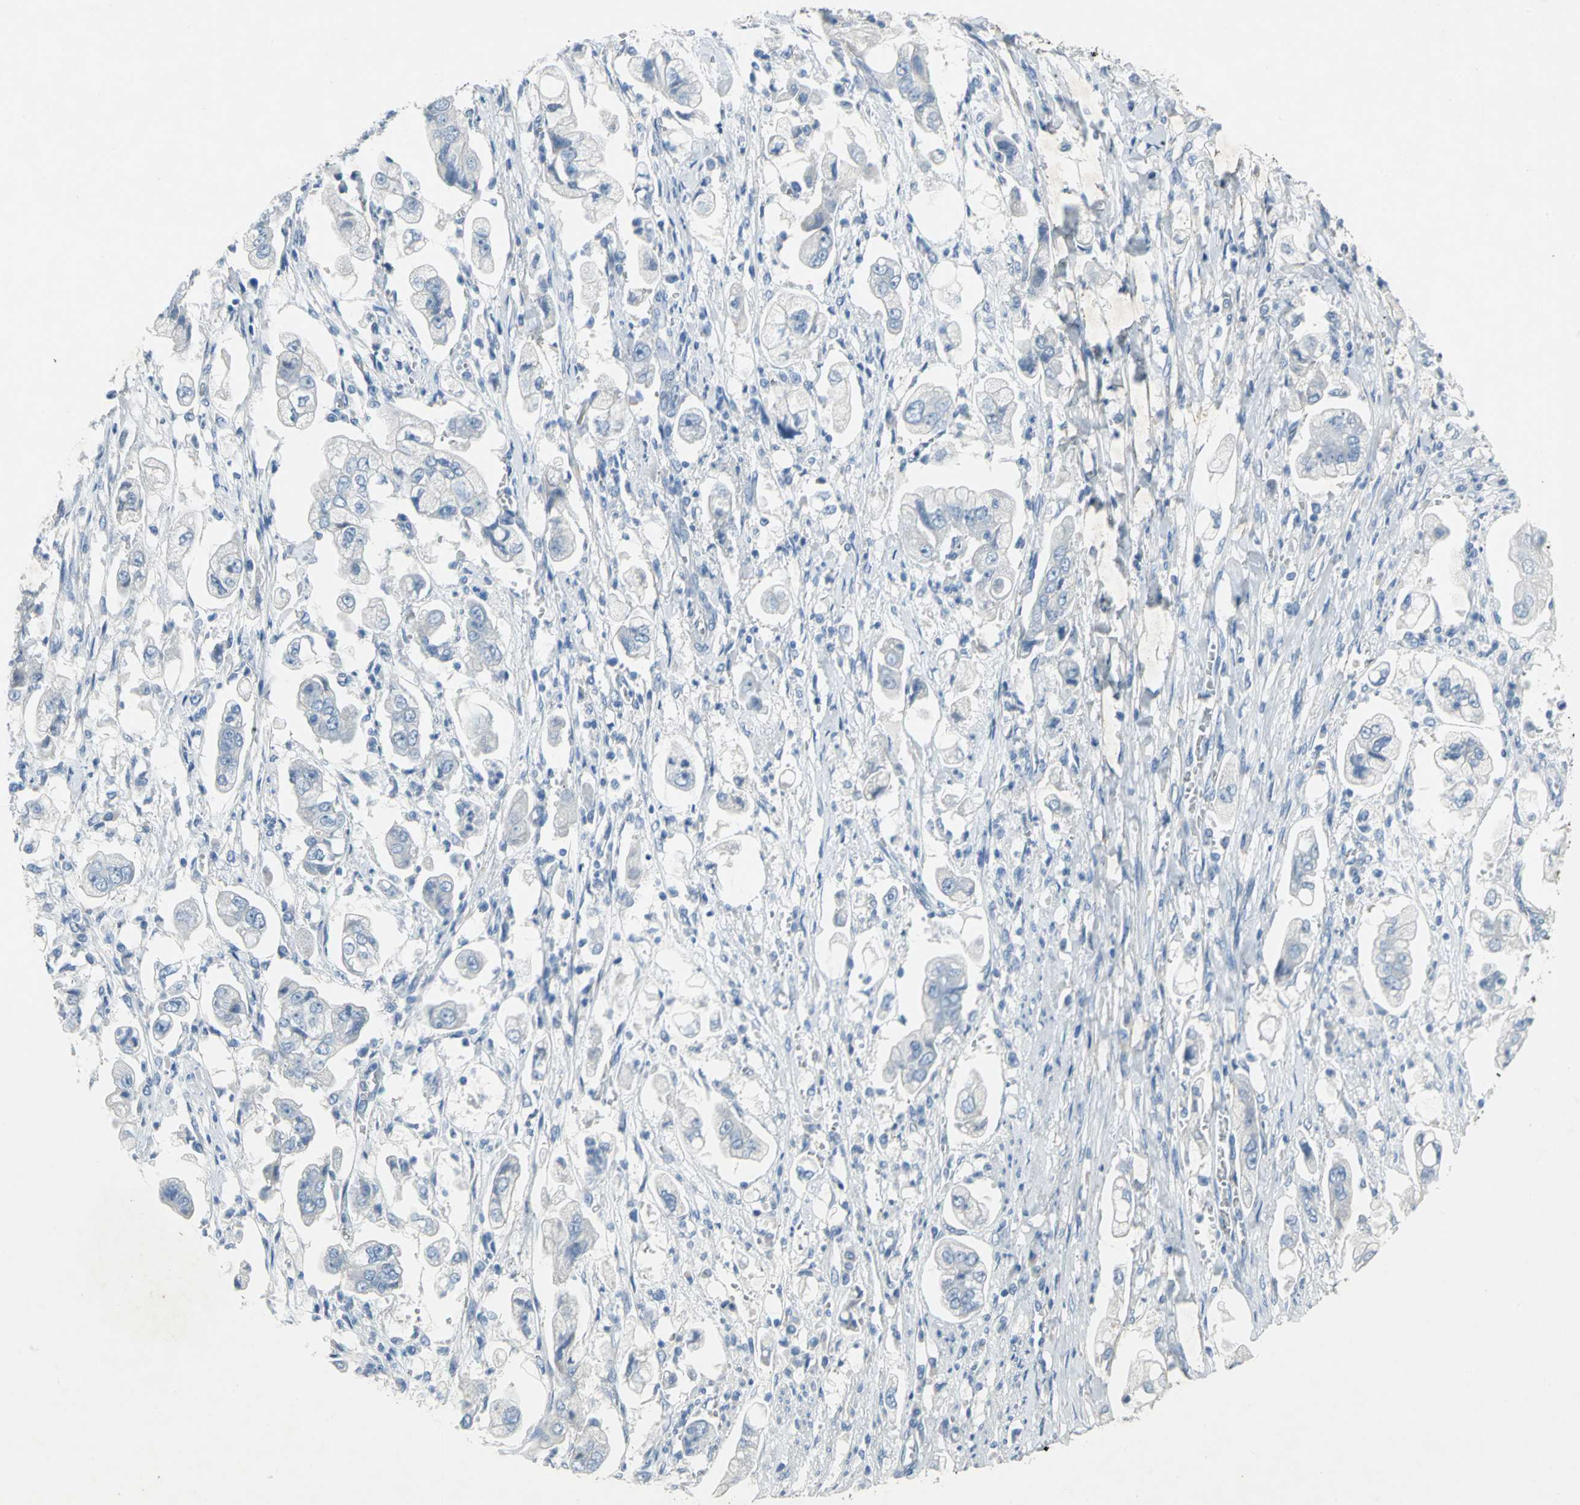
{"staining": {"intensity": "negative", "quantity": "none", "location": "none"}, "tissue": "stomach cancer", "cell_type": "Tumor cells", "image_type": "cancer", "snomed": [{"axis": "morphology", "description": "Adenocarcinoma, NOS"}, {"axis": "topography", "description": "Stomach"}], "caption": "Stomach adenocarcinoma stained for a protein using IHC reveals no staining tumor cells.", "gene": "PTGDS", "patient": {"sex": "male", "age": 62}}